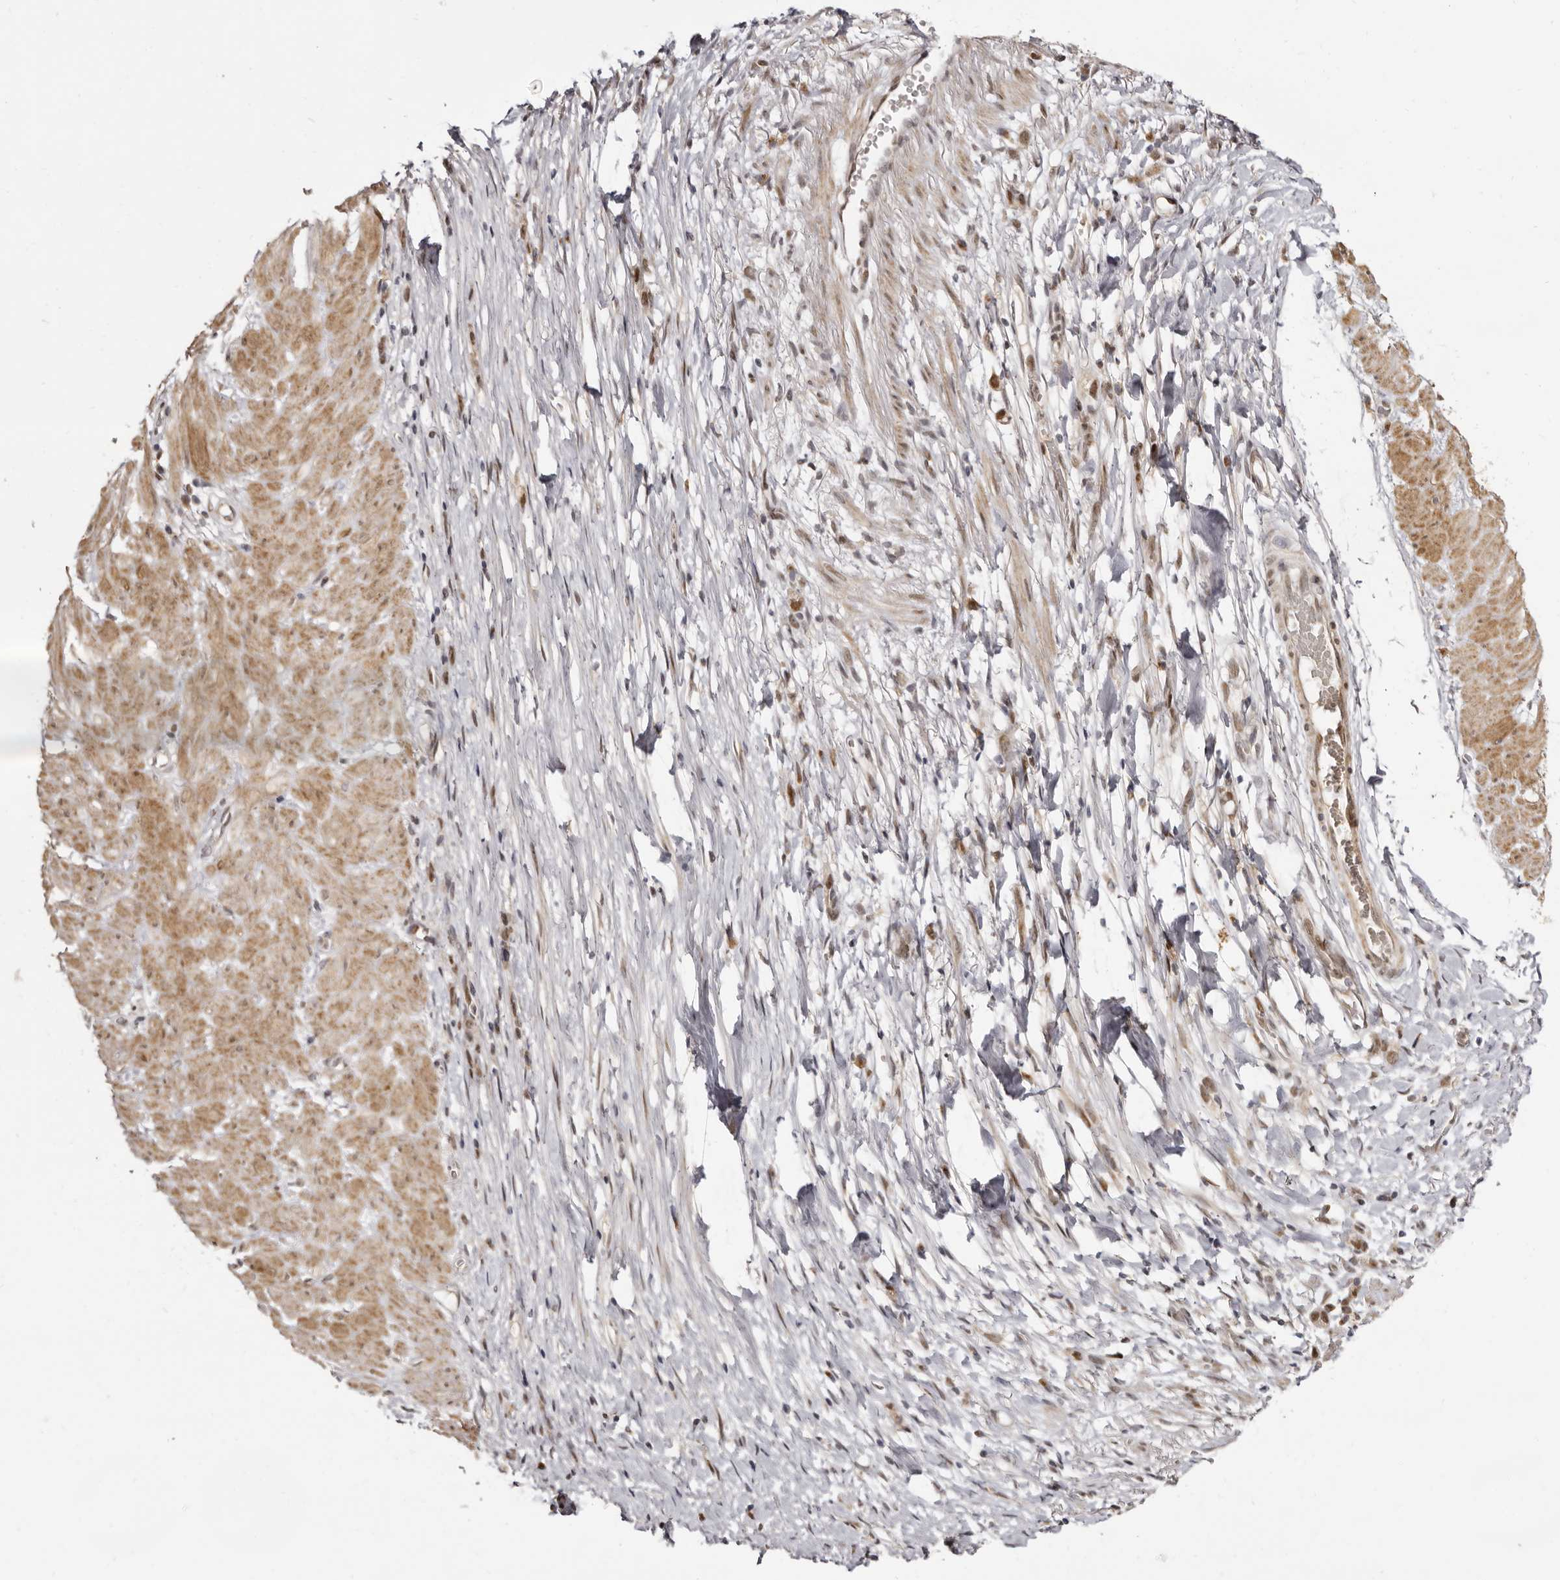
{"staining": {"intensity": "moderate", "quantity": ">75%", "location": "nuclear"}, "tissue": "stomach cancer", "cell_type": "Tumor cells", "image_type": "cancer", "snomed": [{"axis": "morphology", "description": "Adenocarcinoma, NOS"}, {"axis": "topography", "description": "Stomach"}], "caption": "DAB immunohistochemical staining of human adenocarcinoma (stomach) shows moderate nuclear protein expression in about >75% of tumor cells.", "gene": "ZNF326", "patient": {"sex": "female", "age": 76}}